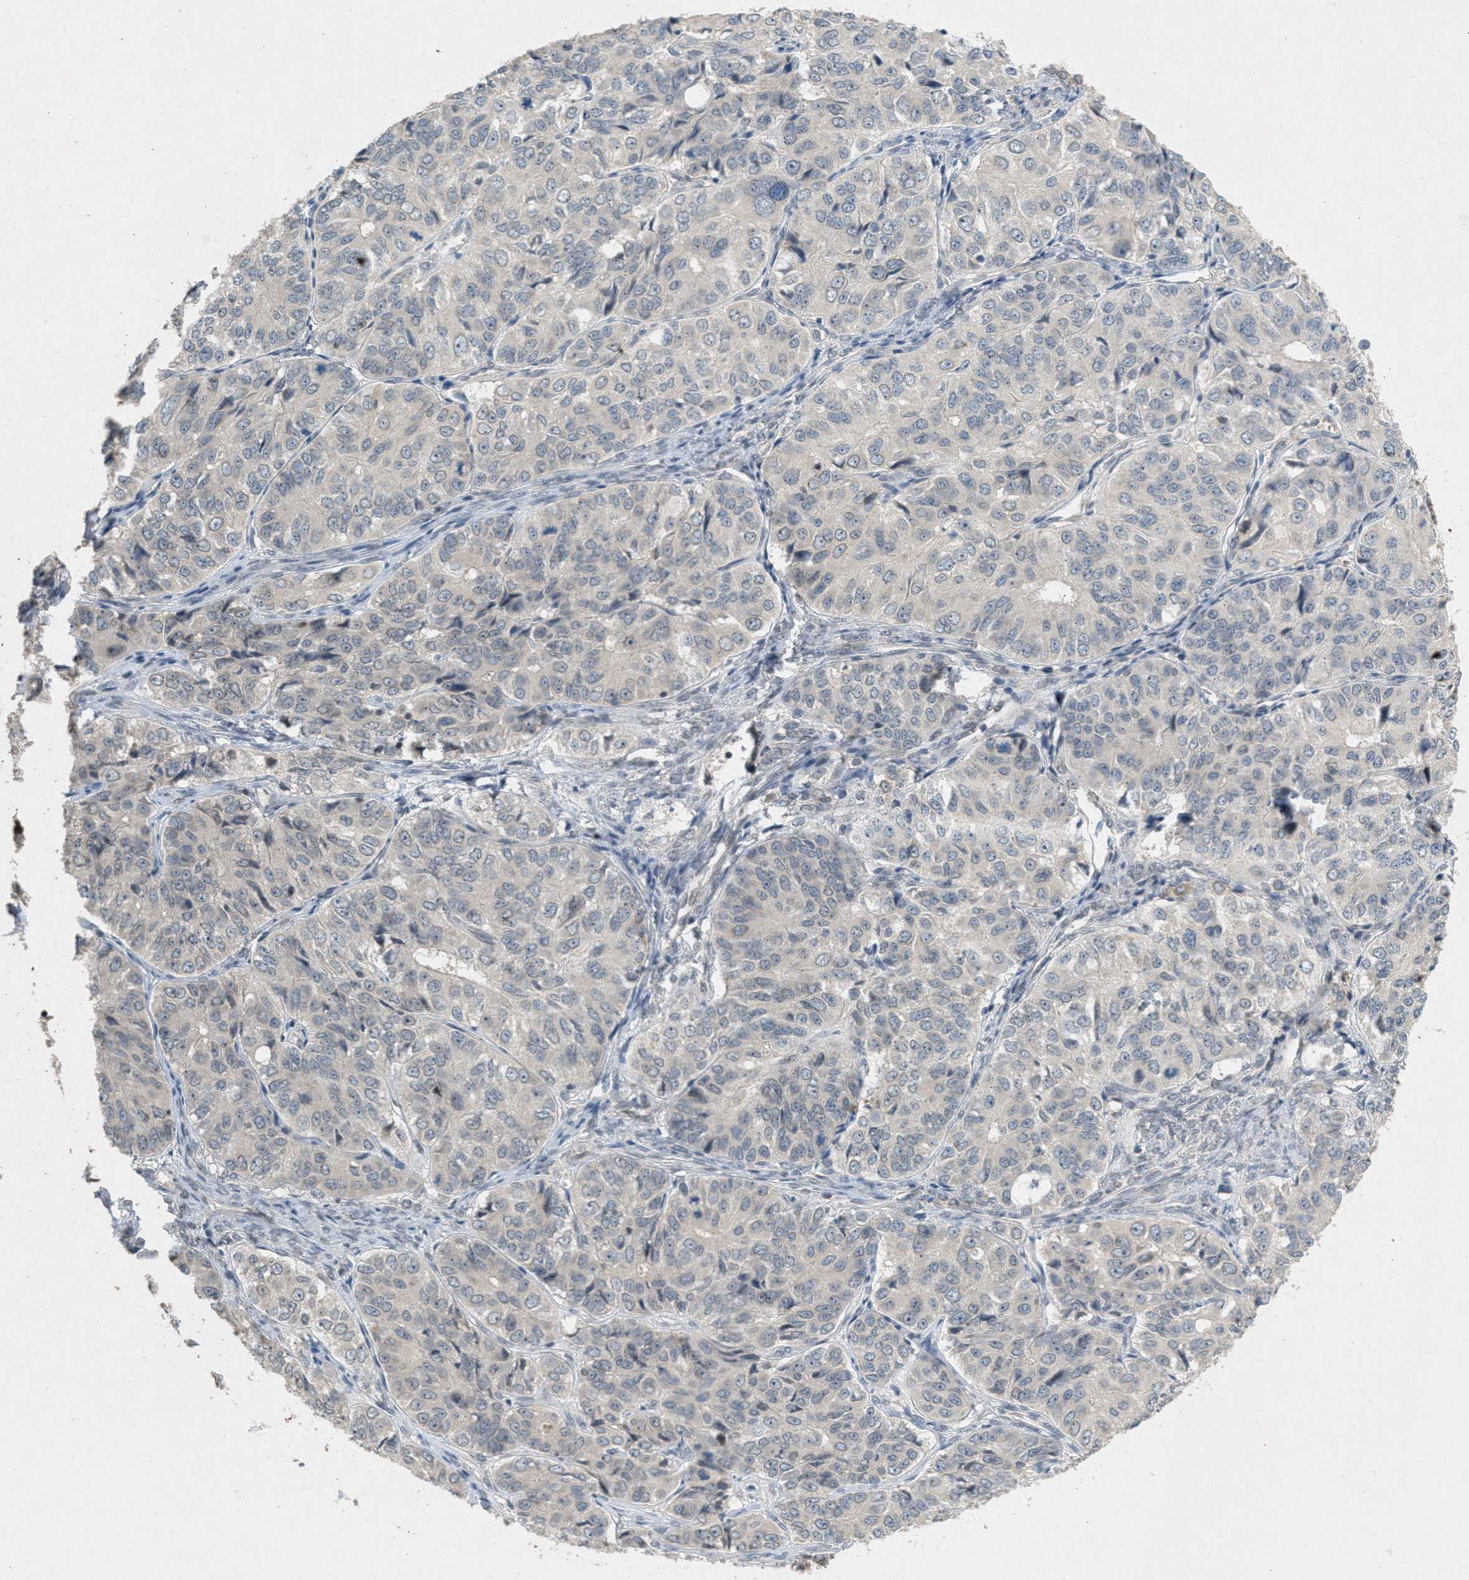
{"staining": {"intensity": "negative", "quantity": "none", "location": "none"}, "tissue": "ovarian cancer", "cell_type": "Tumor cells", "image_type": "cancer", "snomed": [{"axis": "morphology", "description": "Carcinoma, endometroid"}, {"axis": "topography", "description": "Ovary"}], "caption": "Immunohistochemical staining of ovarian cancer (endometroid carcinoma) shows no significant positivity in tumor cells.", "gene": "ABHD6", "patient": {"sex": "female", "age": 51}}